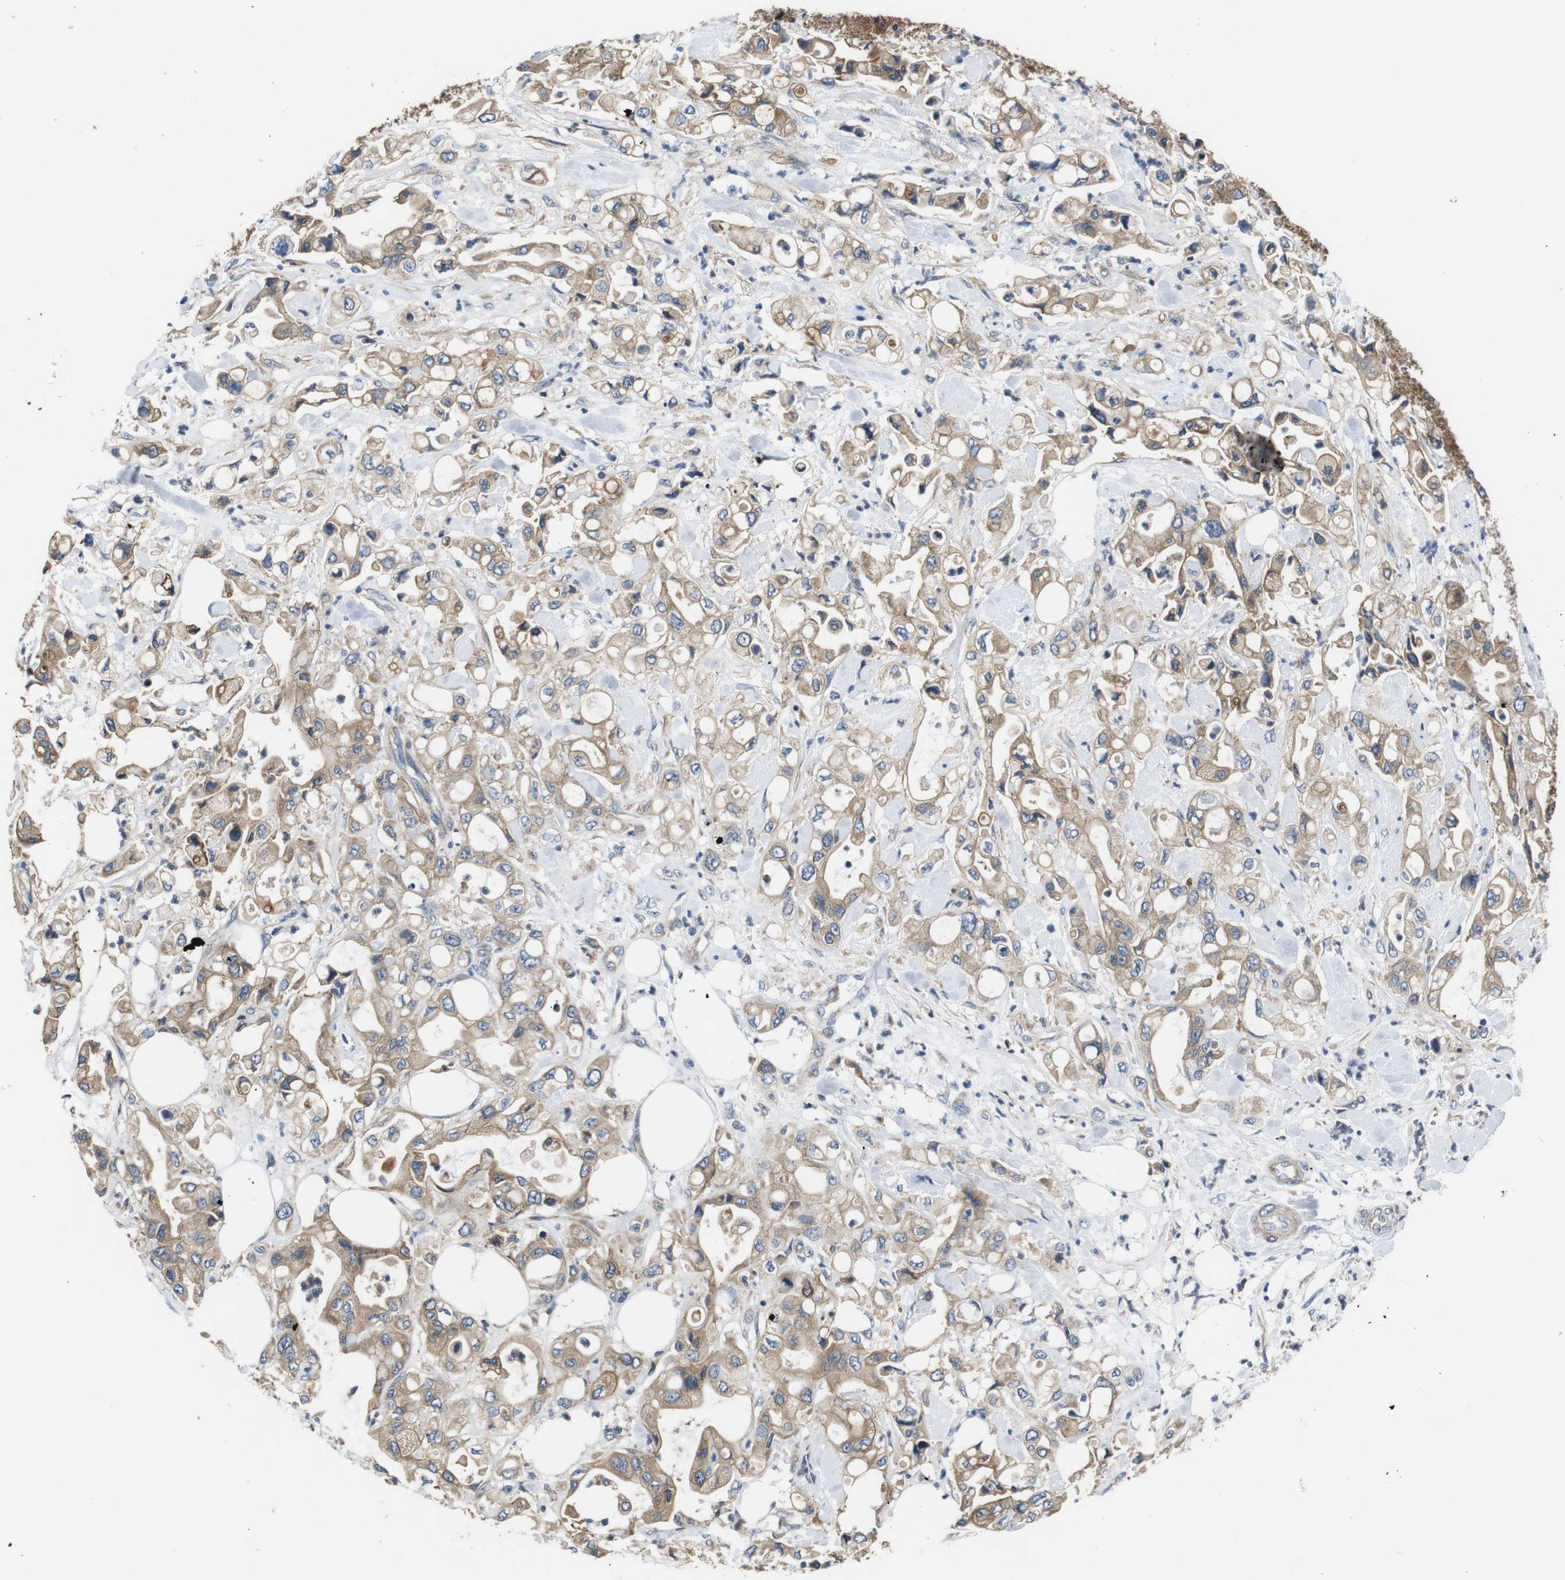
{"staining": {"intensity": "moderate", "quantity": ">75%", "location": "cytoplasmic/membranous"}, "tissue": "pancreatic cancer", "cell_type": "Tumor cells", "image_type": "cancer", "snomed": [{"axis": "morphology", "description": "Adenocarcinoma, NOS"}, {"axis": "topography", "description": "Pancreas"}], "caption": "Immunohistochemical staining of human pancreatic cancer shows medium levels of moderate cytoplasmic/membranous protein staining in approximately >75% of tumor cells. The staining was performed using DAB (3,3'-diaminobenzidine), with brown indicating positive protein expression. Nuclei are stained blue with hematoxylin.", "gene": "MARCHF7", "patient": {"sex": "male", "age": 70}}